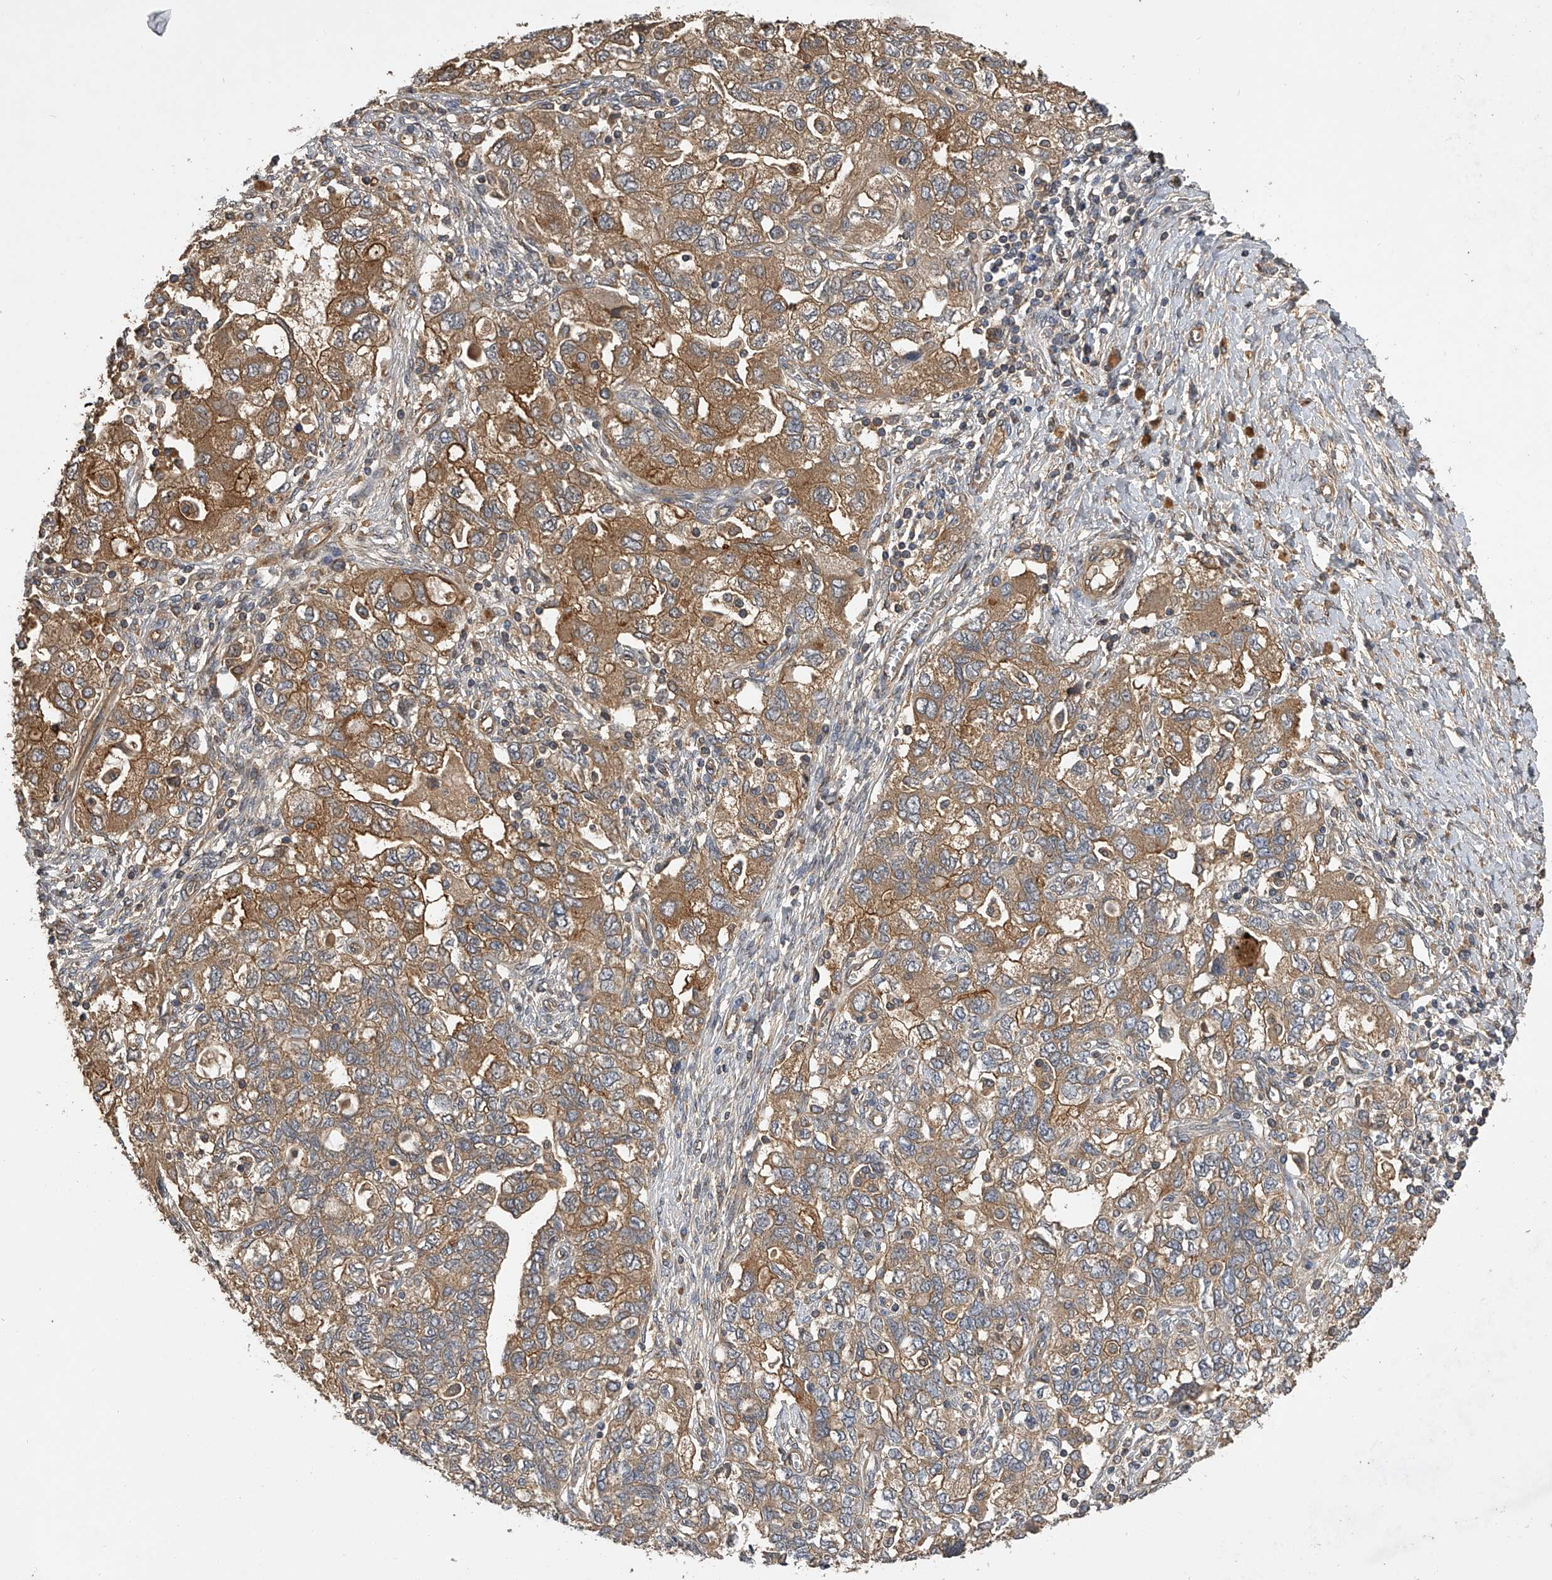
{"staining": {"intensity": "moderate", "quantity": ">75%", "location": "cytoplasmic/membranous"}, "tissue": "ovarian cancer", "cell_type": "Tumor cells", "image_type": "cancer", "snomed": [{"axis": "morphology", "description": "Carcinoma, NOS"}, {"axis": "morphology", "description": "Cystadenocarcinoma, serous, NOS"}, {"axis": "topography", "description": "Ovary"}], "caption": "Protein analysis of carcinoma (ovarian) tissue demonstrates moderate cytoplasmic/membranous positivity in about >75% of tumor cells.", "gene": "PTPRA", "patient": {"sex": "female", "age": 69}}